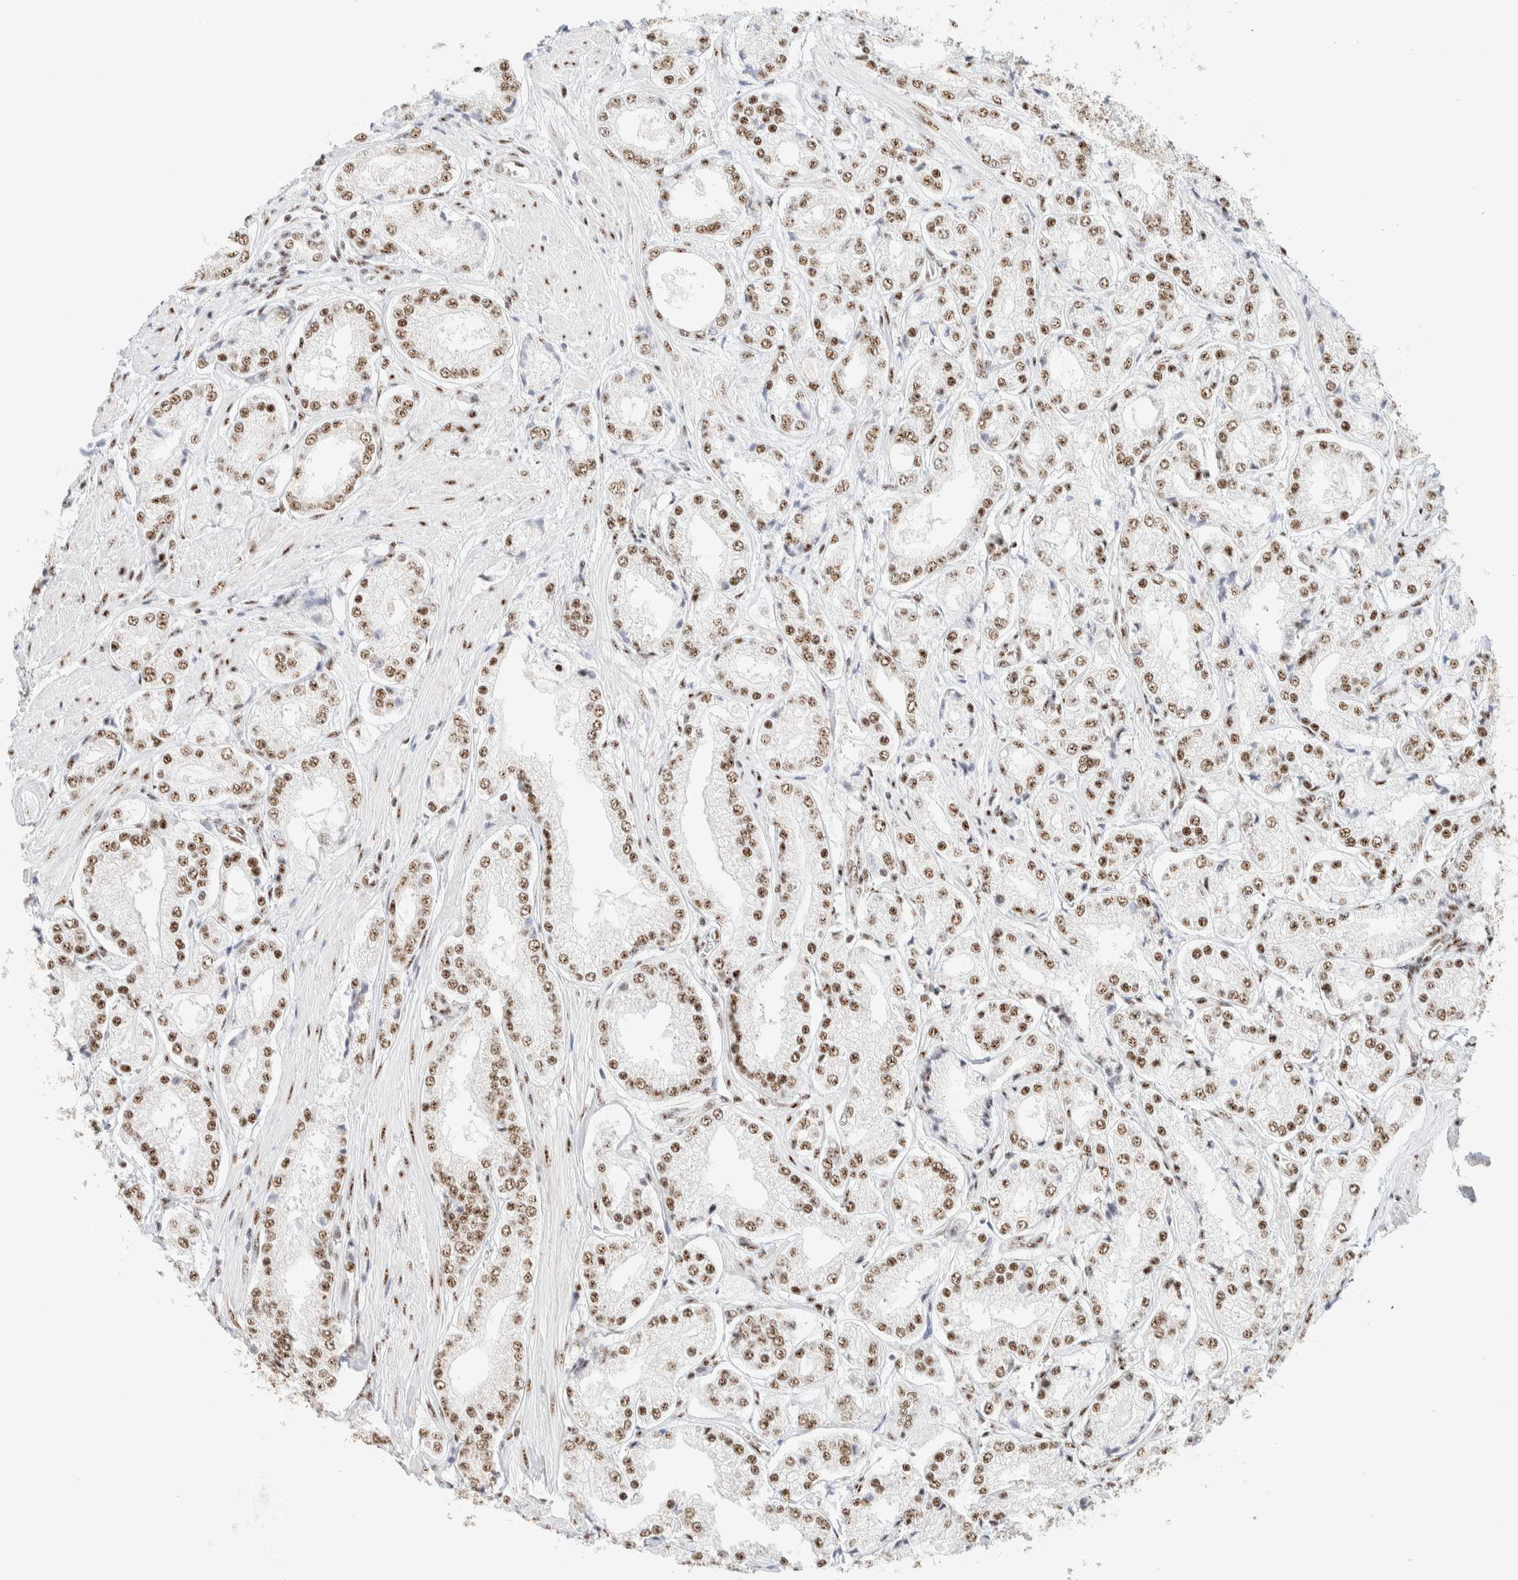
{"staining": {"intensity": "moderate", "quantity": ">75%", "location": "nuclear"}, "tissue": "prostate cancer", "cell_type": "Tumor cells", "image_type": "cancer", "snomed": [{"axis": "morphology", "description": "Adenocarcinoma, Low grade"}, {"axis": "topography", "description": "Prostate"}], "caption": "A medium amount of moderate nuclear positivity is present in approximately >75% of tumor cells in prostate low-grade adenocarcinoma tissue.", "gene": "SON", "patient": {"sex": "male", "age": 62}}